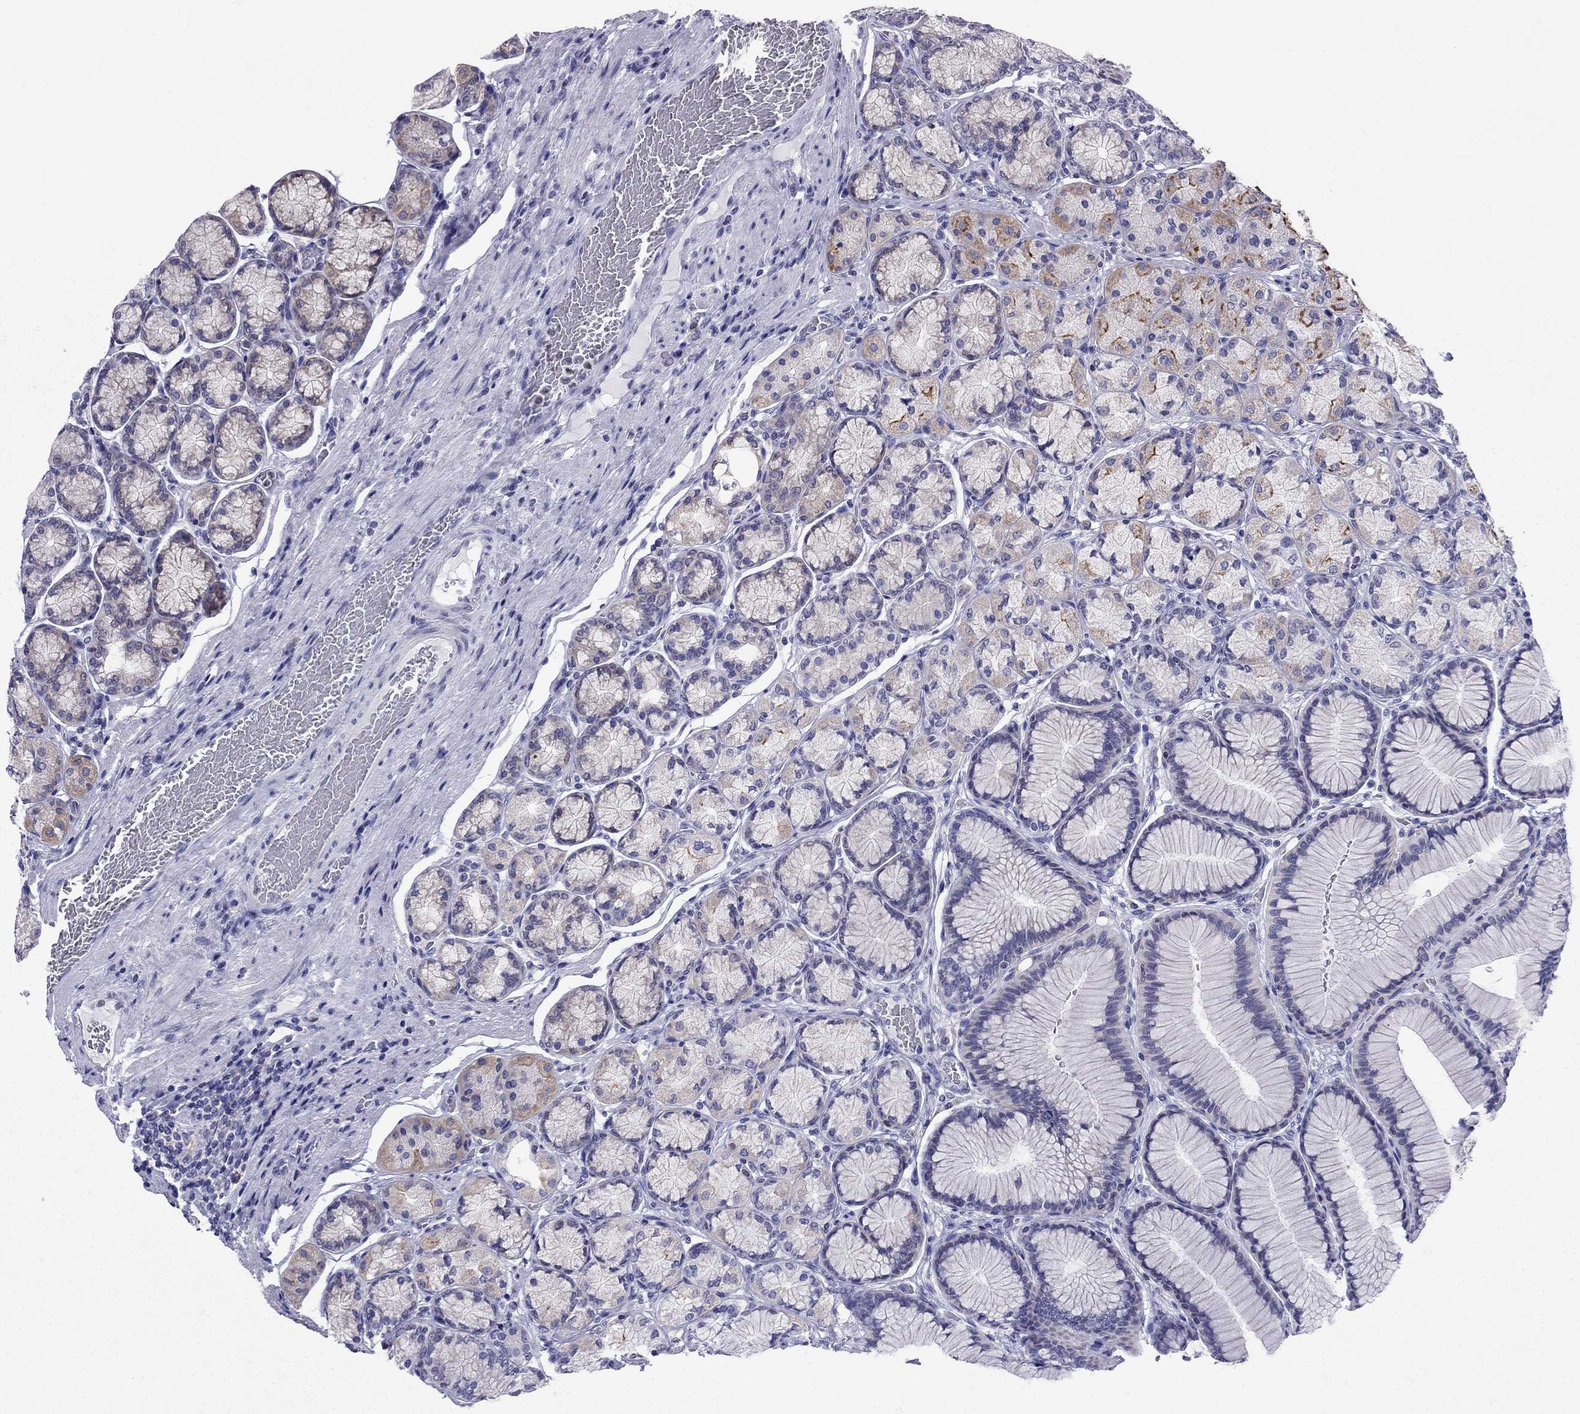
{"staining": {"intensity": "strong", "quantity": "<25%", "location": "cytoplasmic/membranous"}, "tissue": "stomach", "cell_type": "Glandular cells", "image_type": "normal", "snomed": [{"axis": "morphology", "description": "Normal tissue, NOS"}, {"axis": "morphology", "description": "Adenocarcinoma, NOS"}, {"axis": "morphology", "description": "Adenocarcinoma, High grade"}, {"axis": "topography", "description": "Stomach, upper"}, {"axis": "topography", "description": "Stomach"}], "caption": "IHC photomicrograph of benign stomach: stomach stained using immunohistochemistry (IHC) displays medium levels of strong protein expression localized specifically in the cytoplasmic/membranous of glandular cells, appearing as a cytoplasmic/membranous brown color.", "gene": "SLC46A2", "patient": {"sex": "female", "age": 65}}